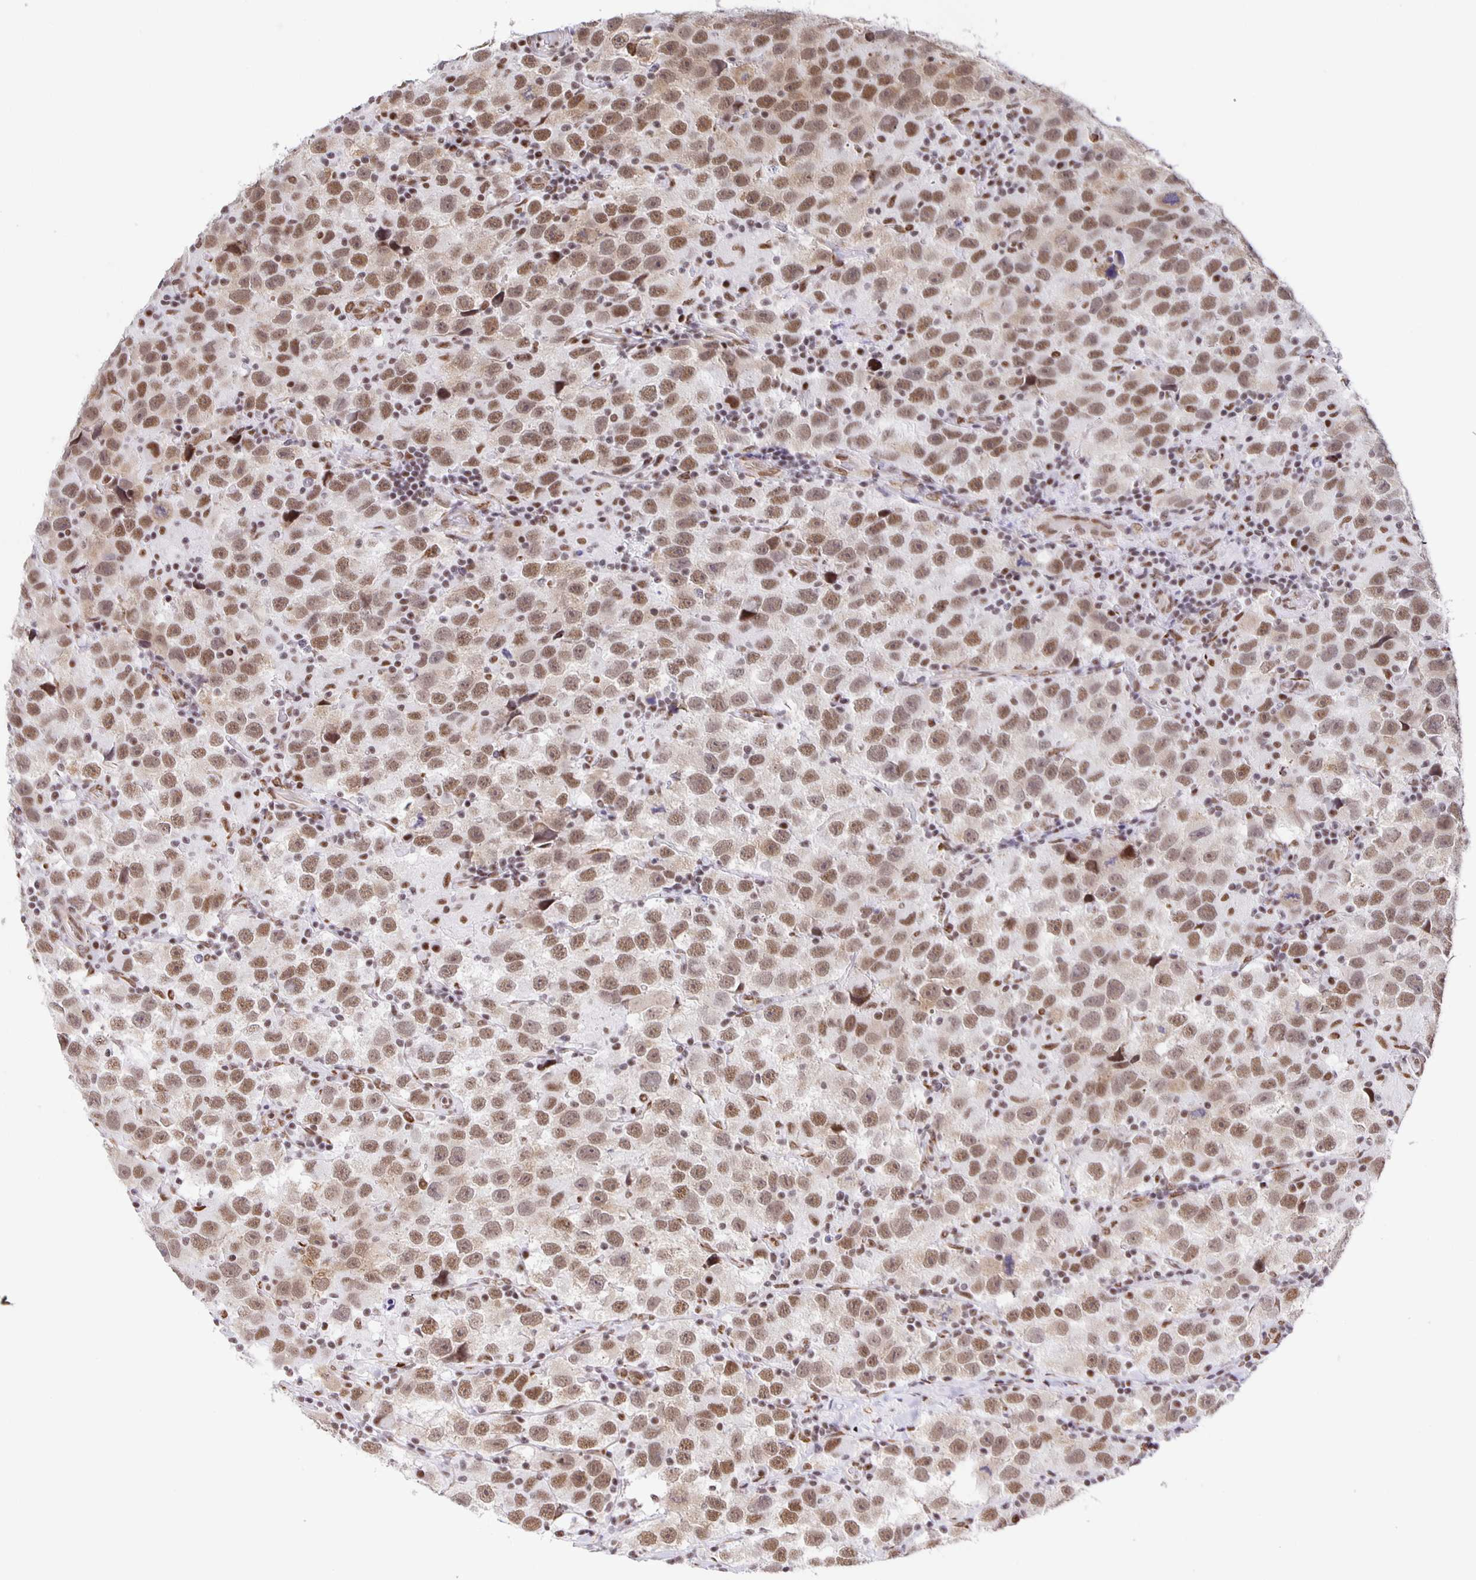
{"staining": {"intensity": "moderate", "quantity": ">75%", "location": "nuclear"}, "tissue": "testis cancer", "cell_type": "Tumor cells", "image_type": "cancer", "snomed": [{"axis": "morphology", "description": "Seminoma, NOS"}, {"axis": "topography", "description": "Testis"}], "caption": "Immunohistochemical staining of human testis cancer (seminoma) exhibits medium levels of moderate nuclear expression in about >75% of tumor cells. The staining is performed using DAB (3,3'-diaminobenzidine) brown chromogen to label protein expression. The nuclei are counter-stained blue using hematoxylin.", "gene": "ZRANB2", "patient": {"sex": "male", "age": 26}}